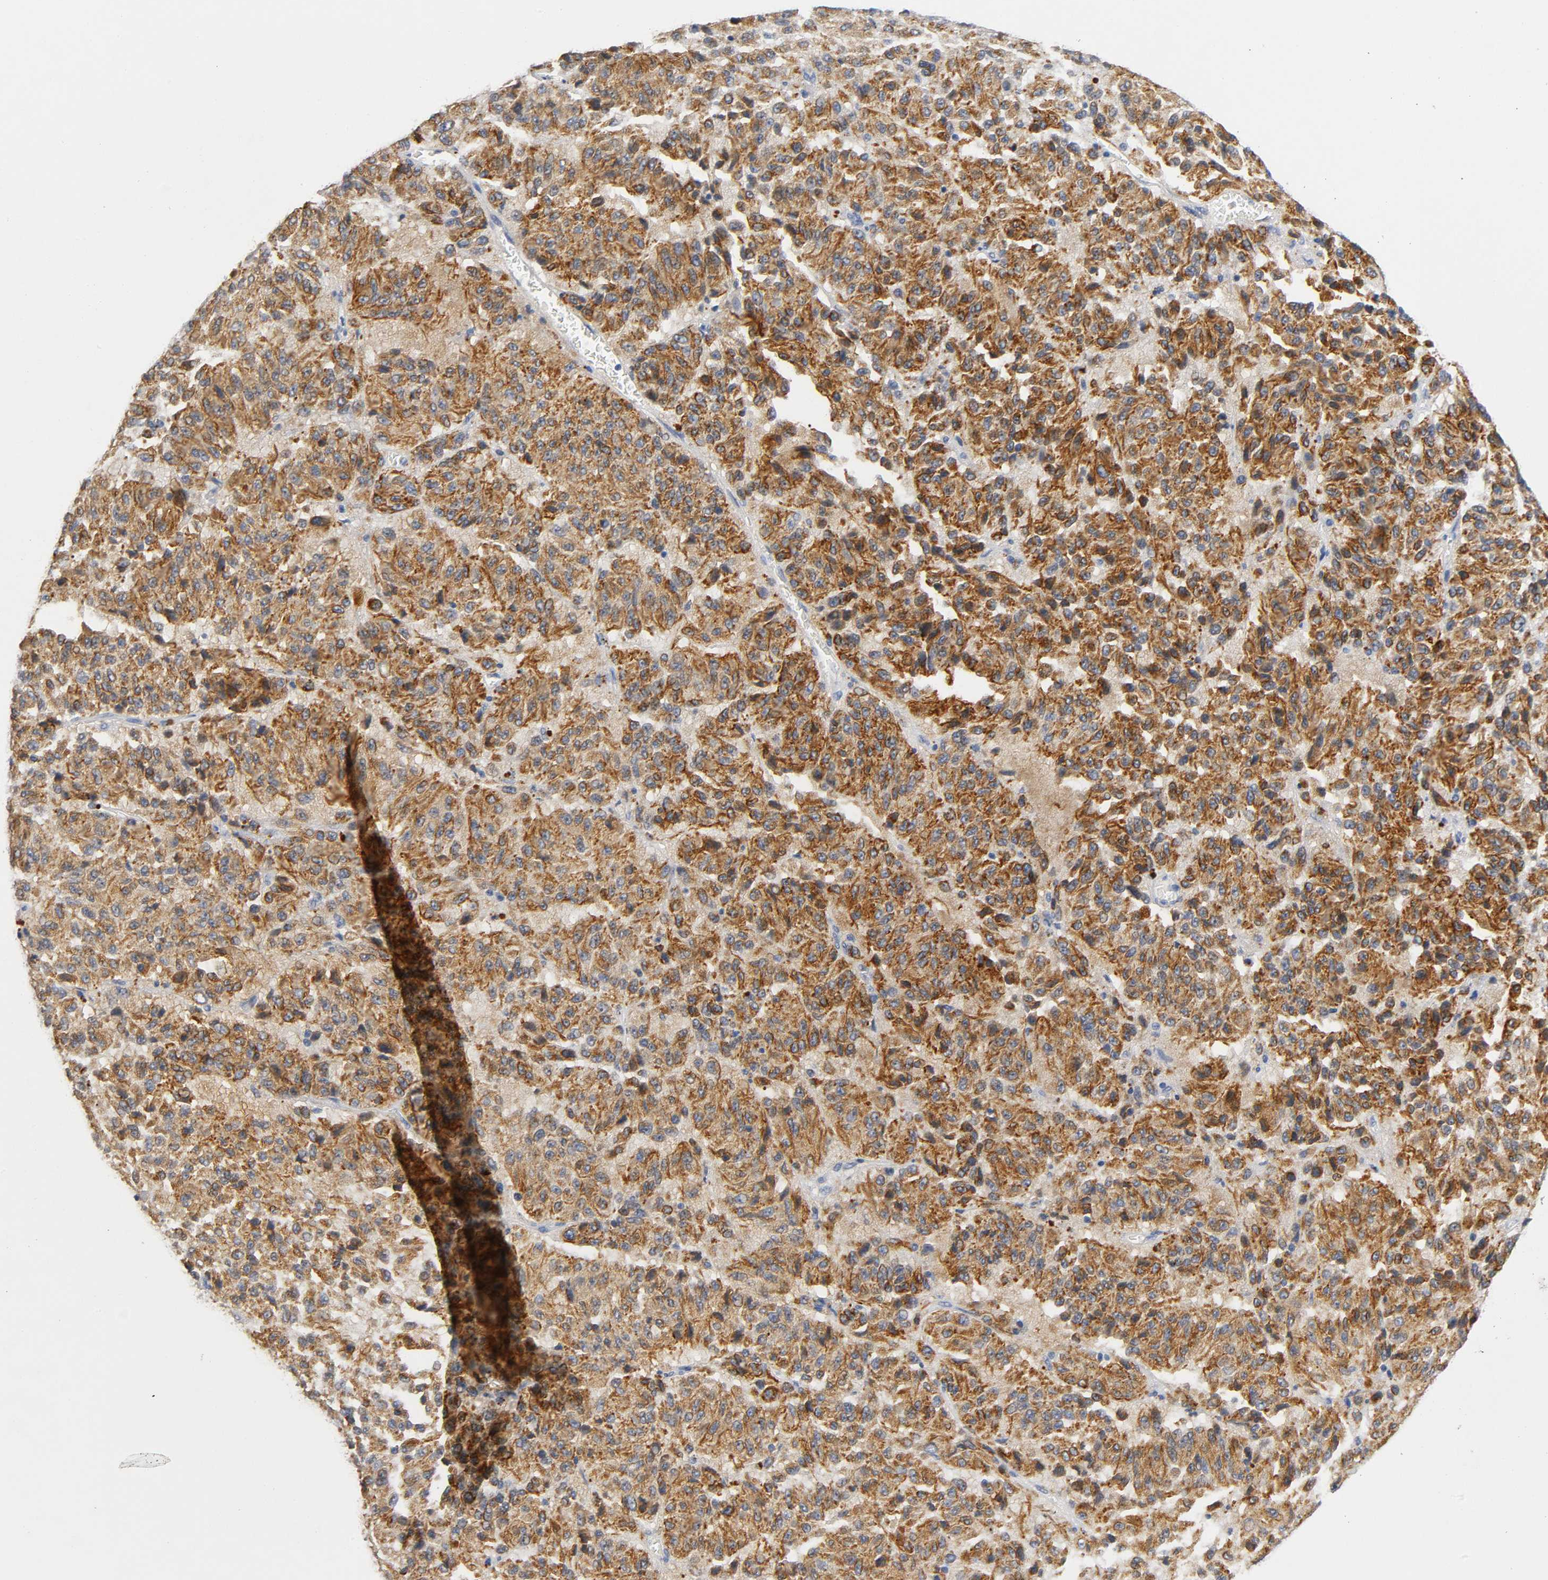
{"staining": {"intensity": "moderate", "quantity": ">75%", "location": "cytoplasmic/membranous"}, "tissue": "melanoma", "cell_type": "Tumor cells", "image_type": "cancer", "snomed": [{"axis": "morphology", "description": "Malignant melanoma, Metastatic site"}, {"axis": "topography", "description": "Lung"}], "caption": "Immunohistochemical staining of malignant melanoma (metastatic site) displays moderate cytoplasmic/membranous protein expression in approximately >75% of tumor cells.", "gene": "TNC", "patient": {"sex": "male", "age": 64}}